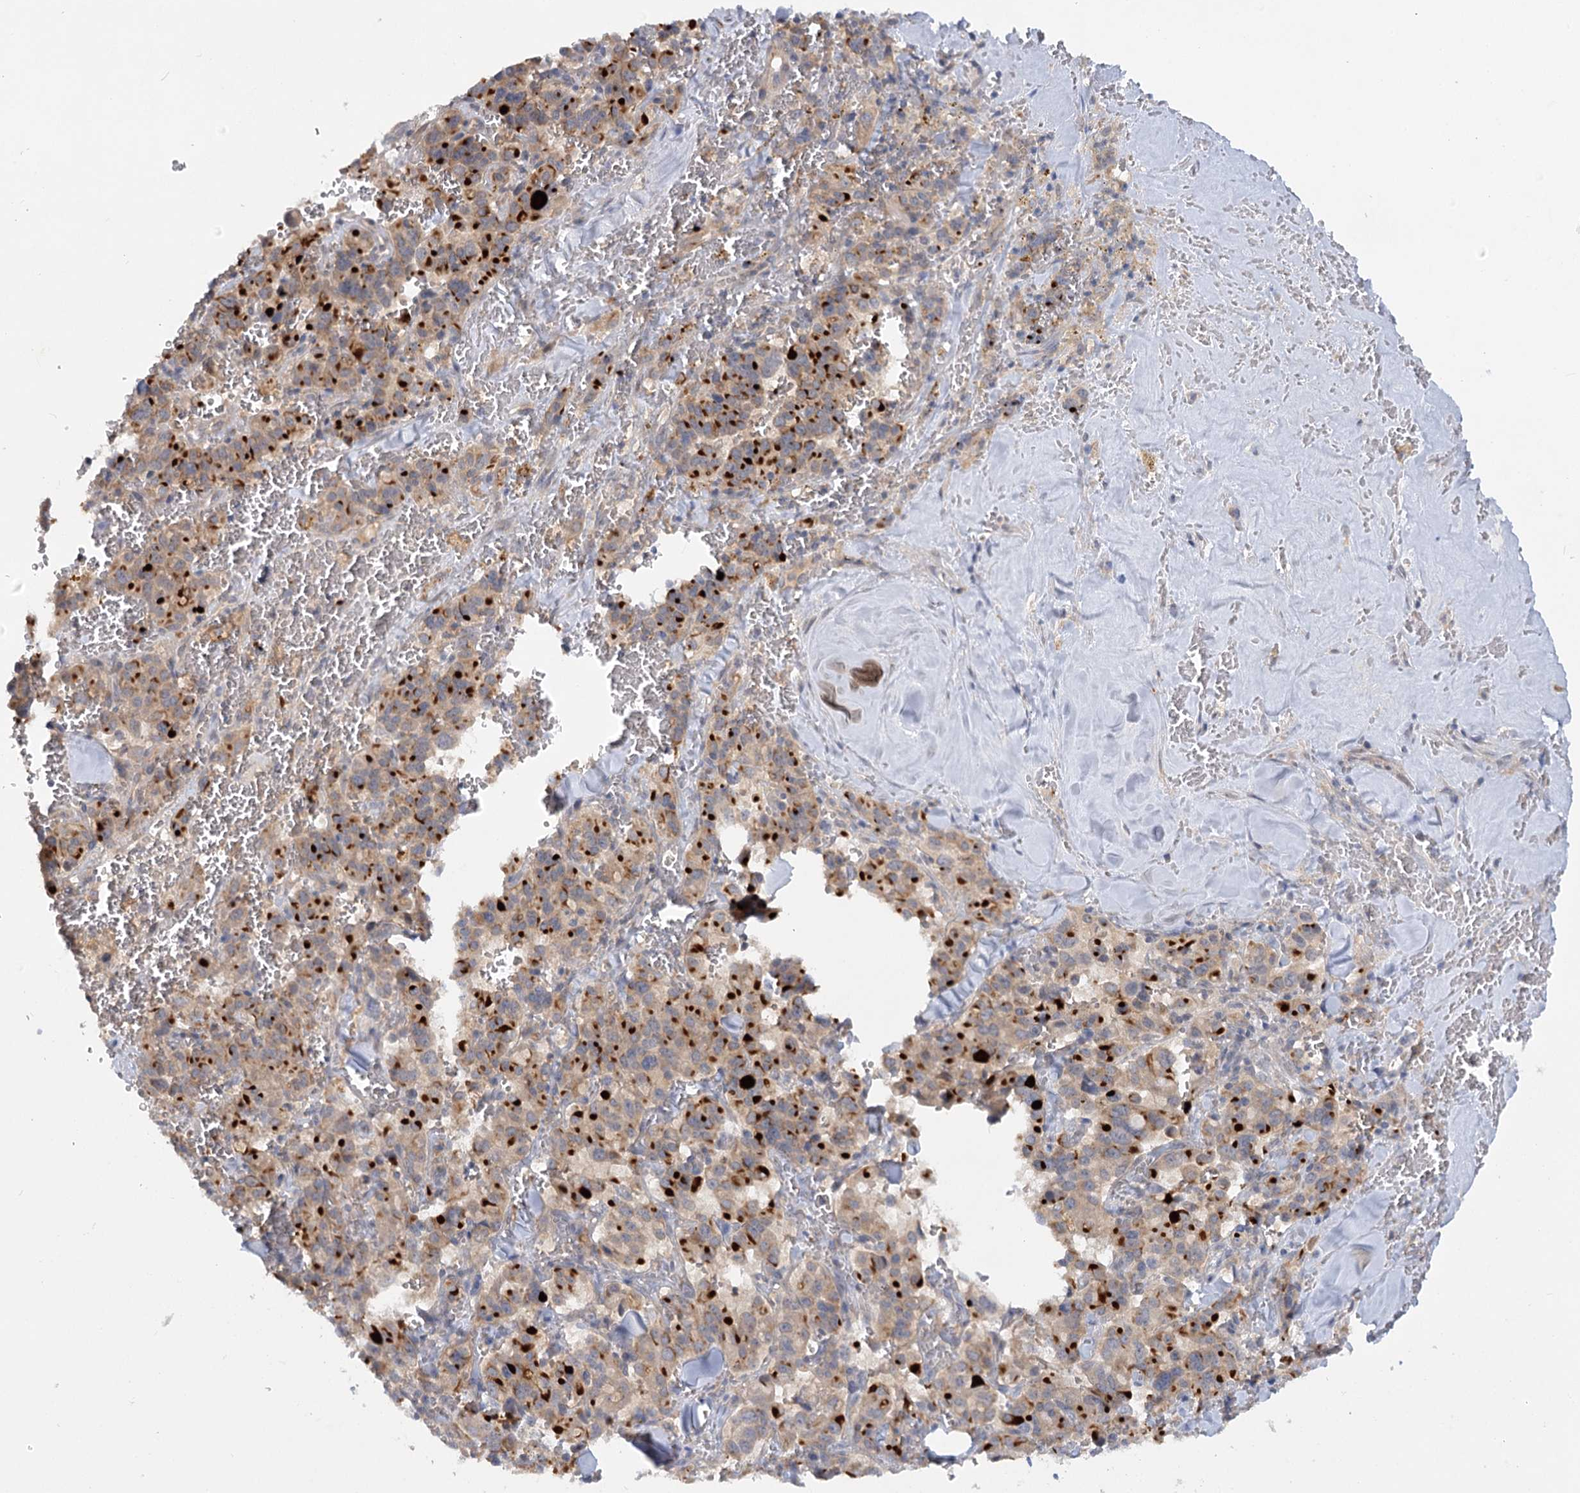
{"staining": {"intensity": "strong", "quantity": "25%-75%", "location": "cytoplasmic/membranous"}, "tissue": "pancreatic cancer", "cell_type": "Tumor cells", "image_type": "cancer", "snomed": [{"axis": "morphology", "description": "Adenocarcinoma, NOS"}, {"axis": "topography", "description": "Pancreas"}], "caption": "This micrograph demonstrates adenocarcinoma (pancreatic) stained with immunohistochemistry to label a protein in brown. The cytoplasmic/membranous of tumor cells show strong positivity for the protein. Nuclei are counter-stained blue.", "gene": "EFHC2", "patient": {"sex": "male", "age": 65}}